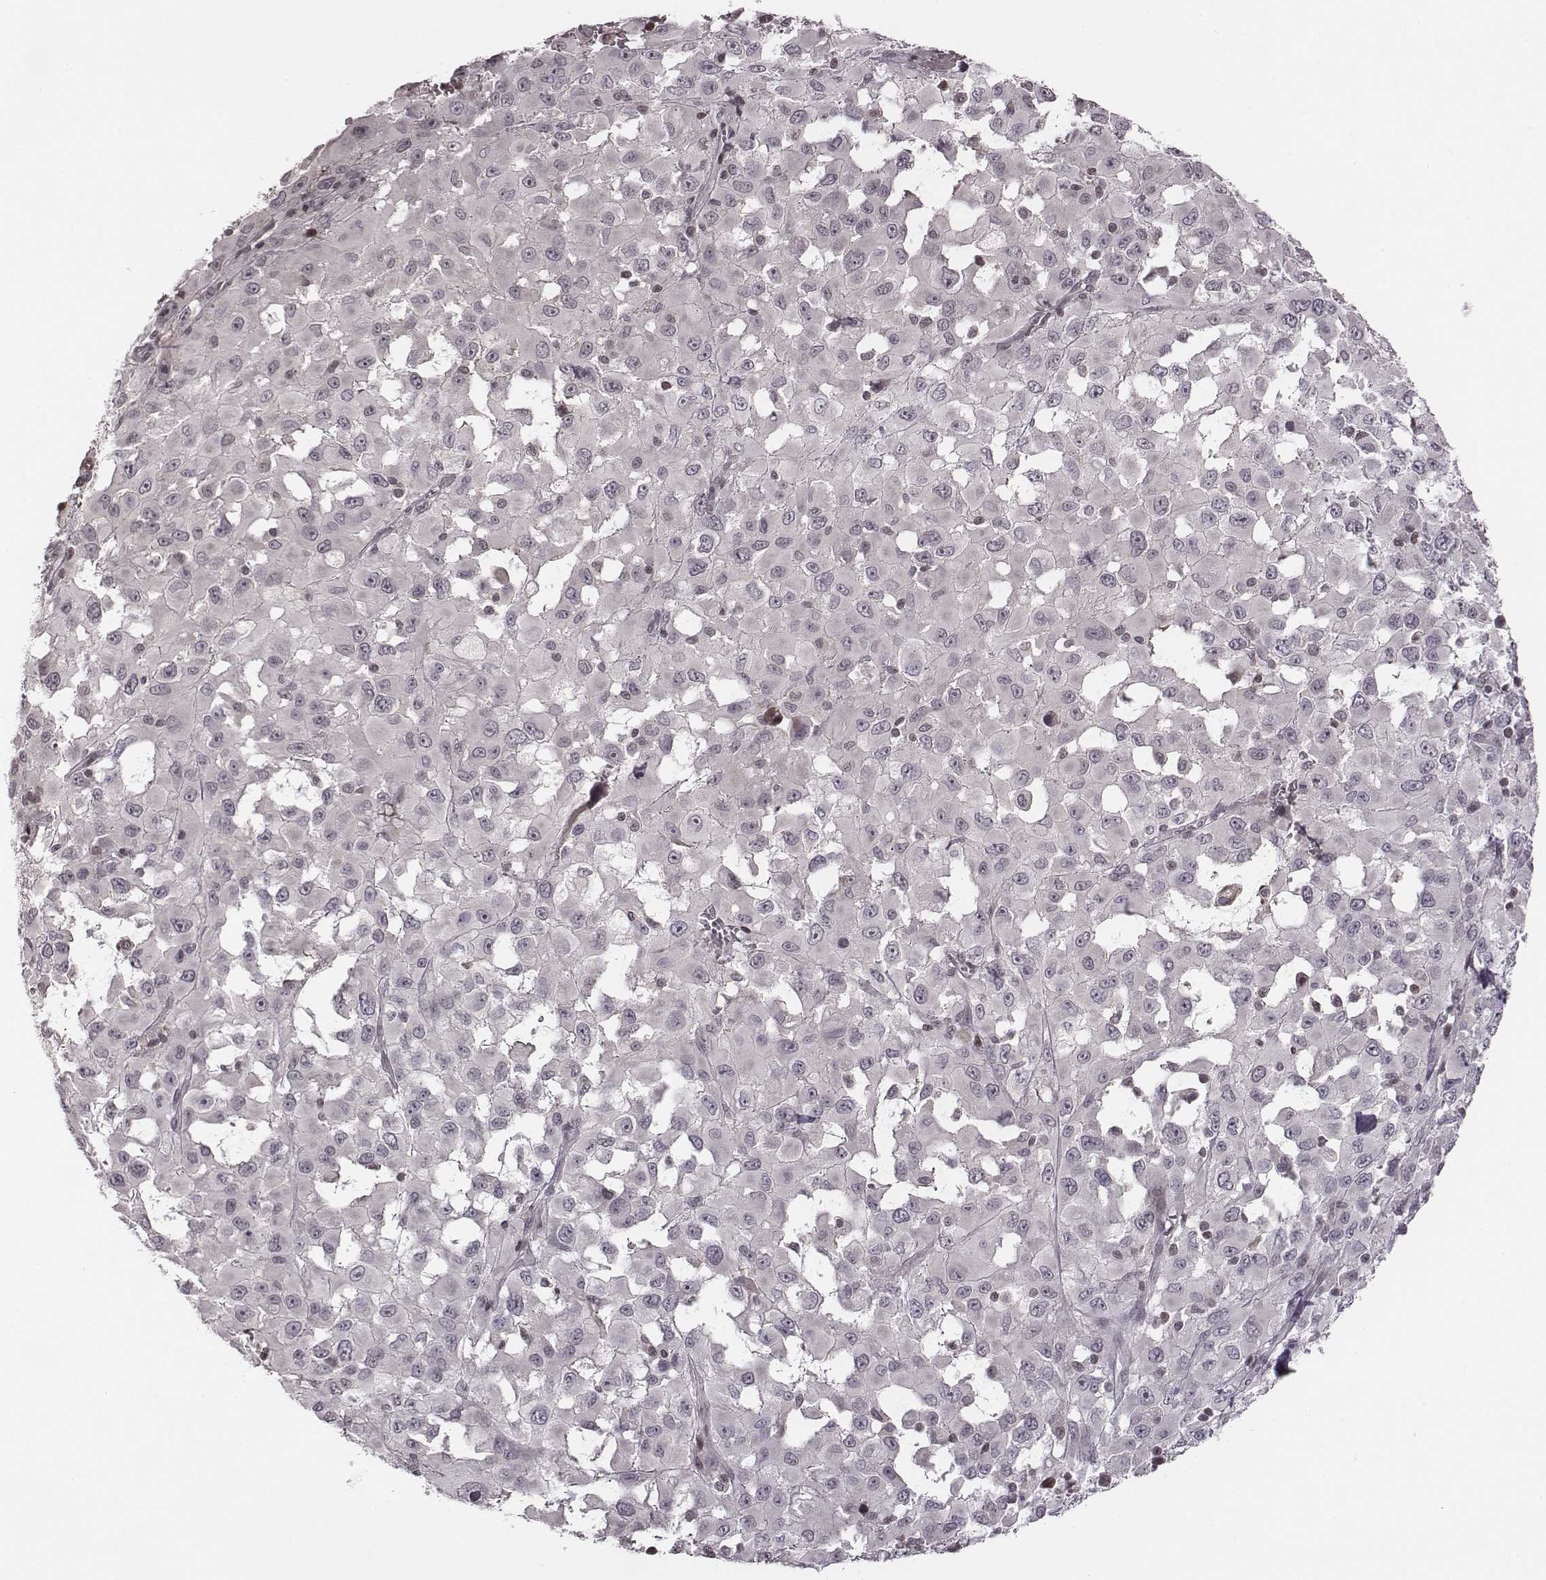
{"staining": {"intensity": "negative", "quantity": "none", "location": "none"}, "tissue": "melanoma", "cell_type": "Tumor cells", "image_type": "cancer", "snomed": [{"axis": "morphology", "description": "Malignant melanoma, Metastatic site"}, {"axis": "topography", "description": "Lymph node"}], "caption": "Immunohistochemistry of human malignant melanoma (metastatic site) exhibits no expression in tumor cells.", "gene": "GRM4", "patient": {"sex": "male", "age": 50}}